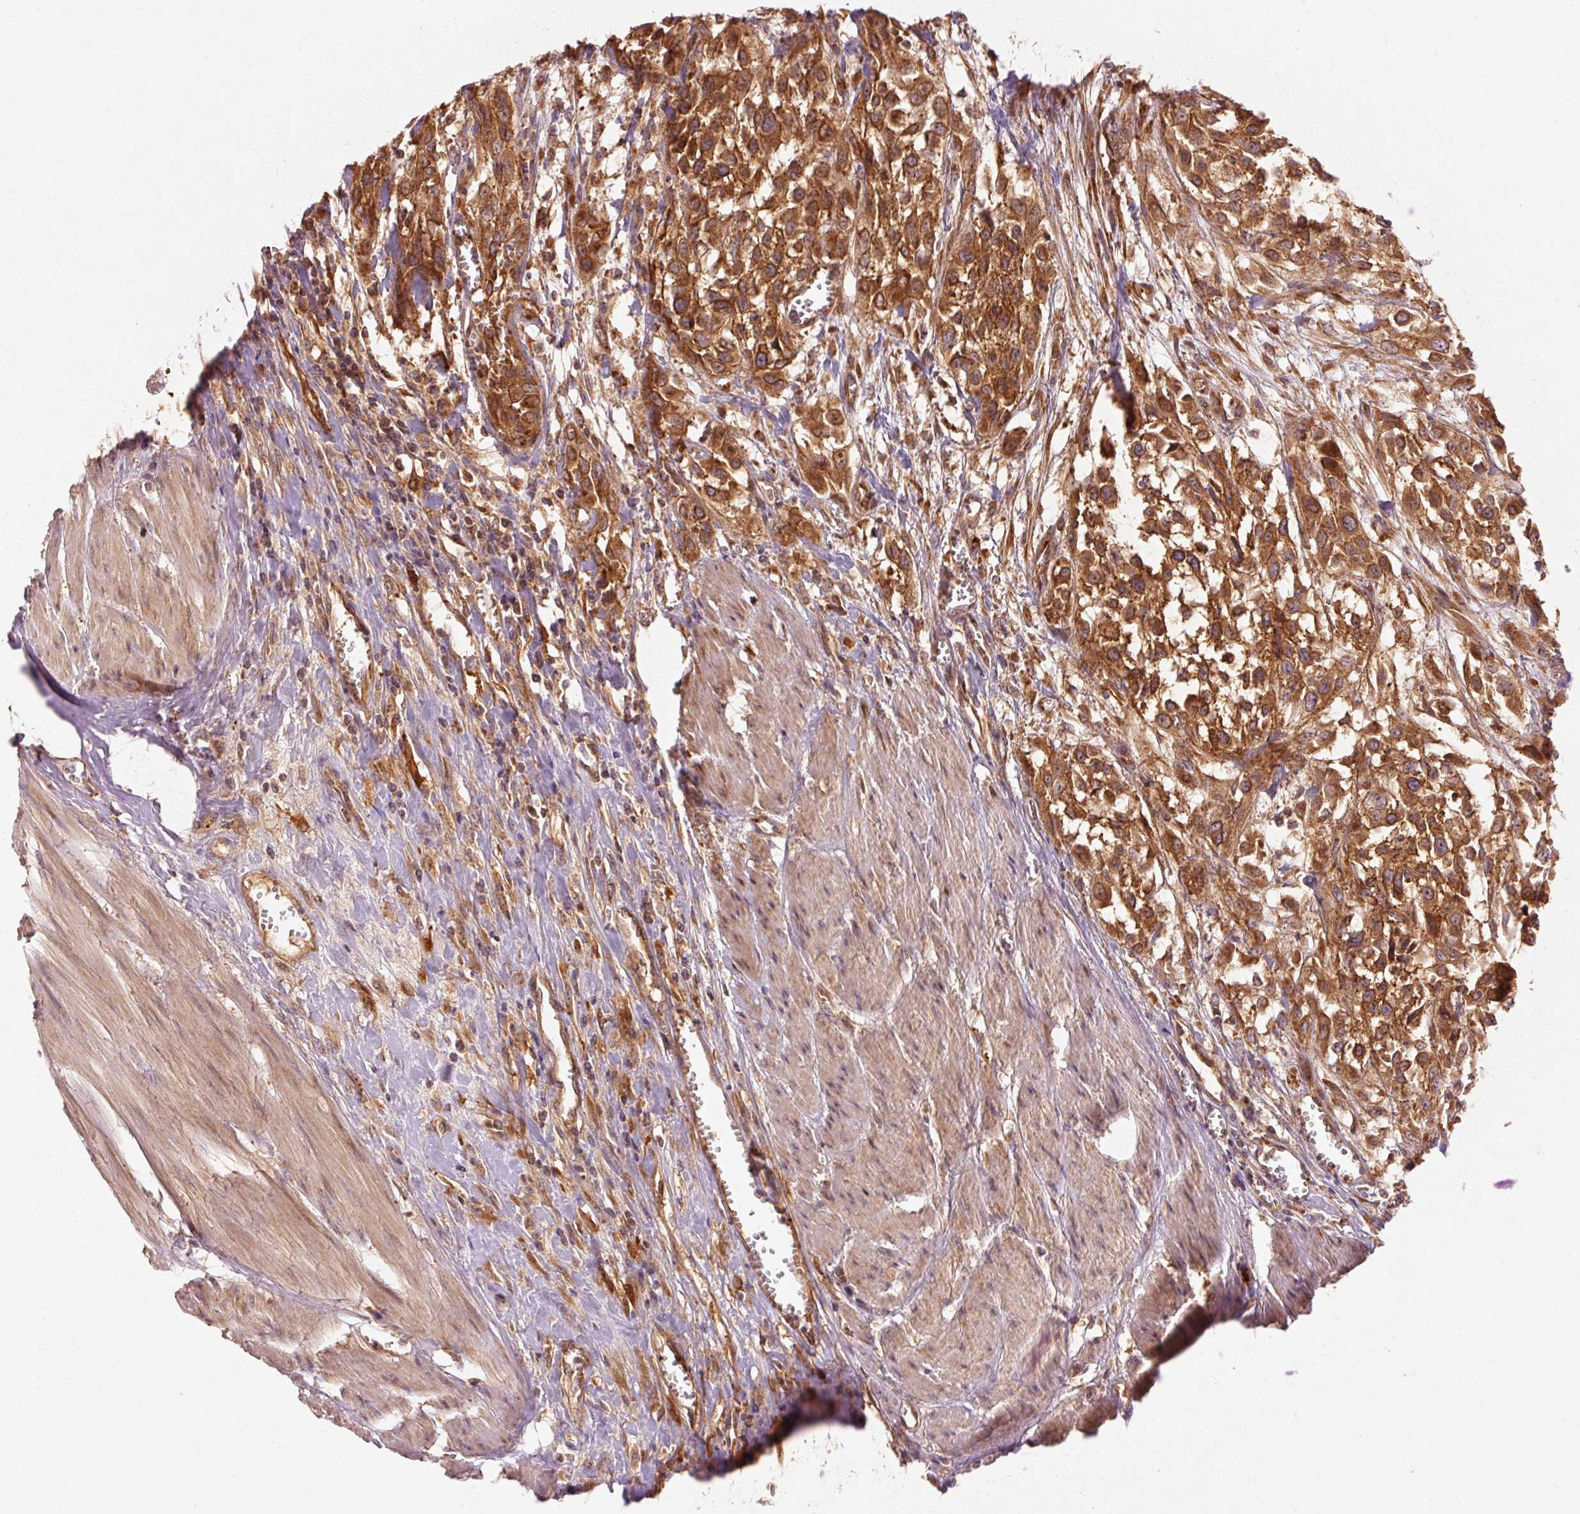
{"staining": {"intensity": "strong", "quantity": ">75%", "location": "cytoplasmic/membranous"}, "tissue": "urothelial cancer", "cell_type": "Tumor cells", "image_type": "cancer", "snomed": [{"axis": "morphology", "description": "Urothelial carcinoma, High grade"}, {"axis": "topography", "description": "Urinary bladder"}], "caption": "Urothelial carcinoma (high-grade) stained for a protein (brown) shows strong cytoplasmic/membranous positive staining in about >75% of tumor cells.", "gene": "CTNNA1", "patient": {"sex": "male", "age": 57}}